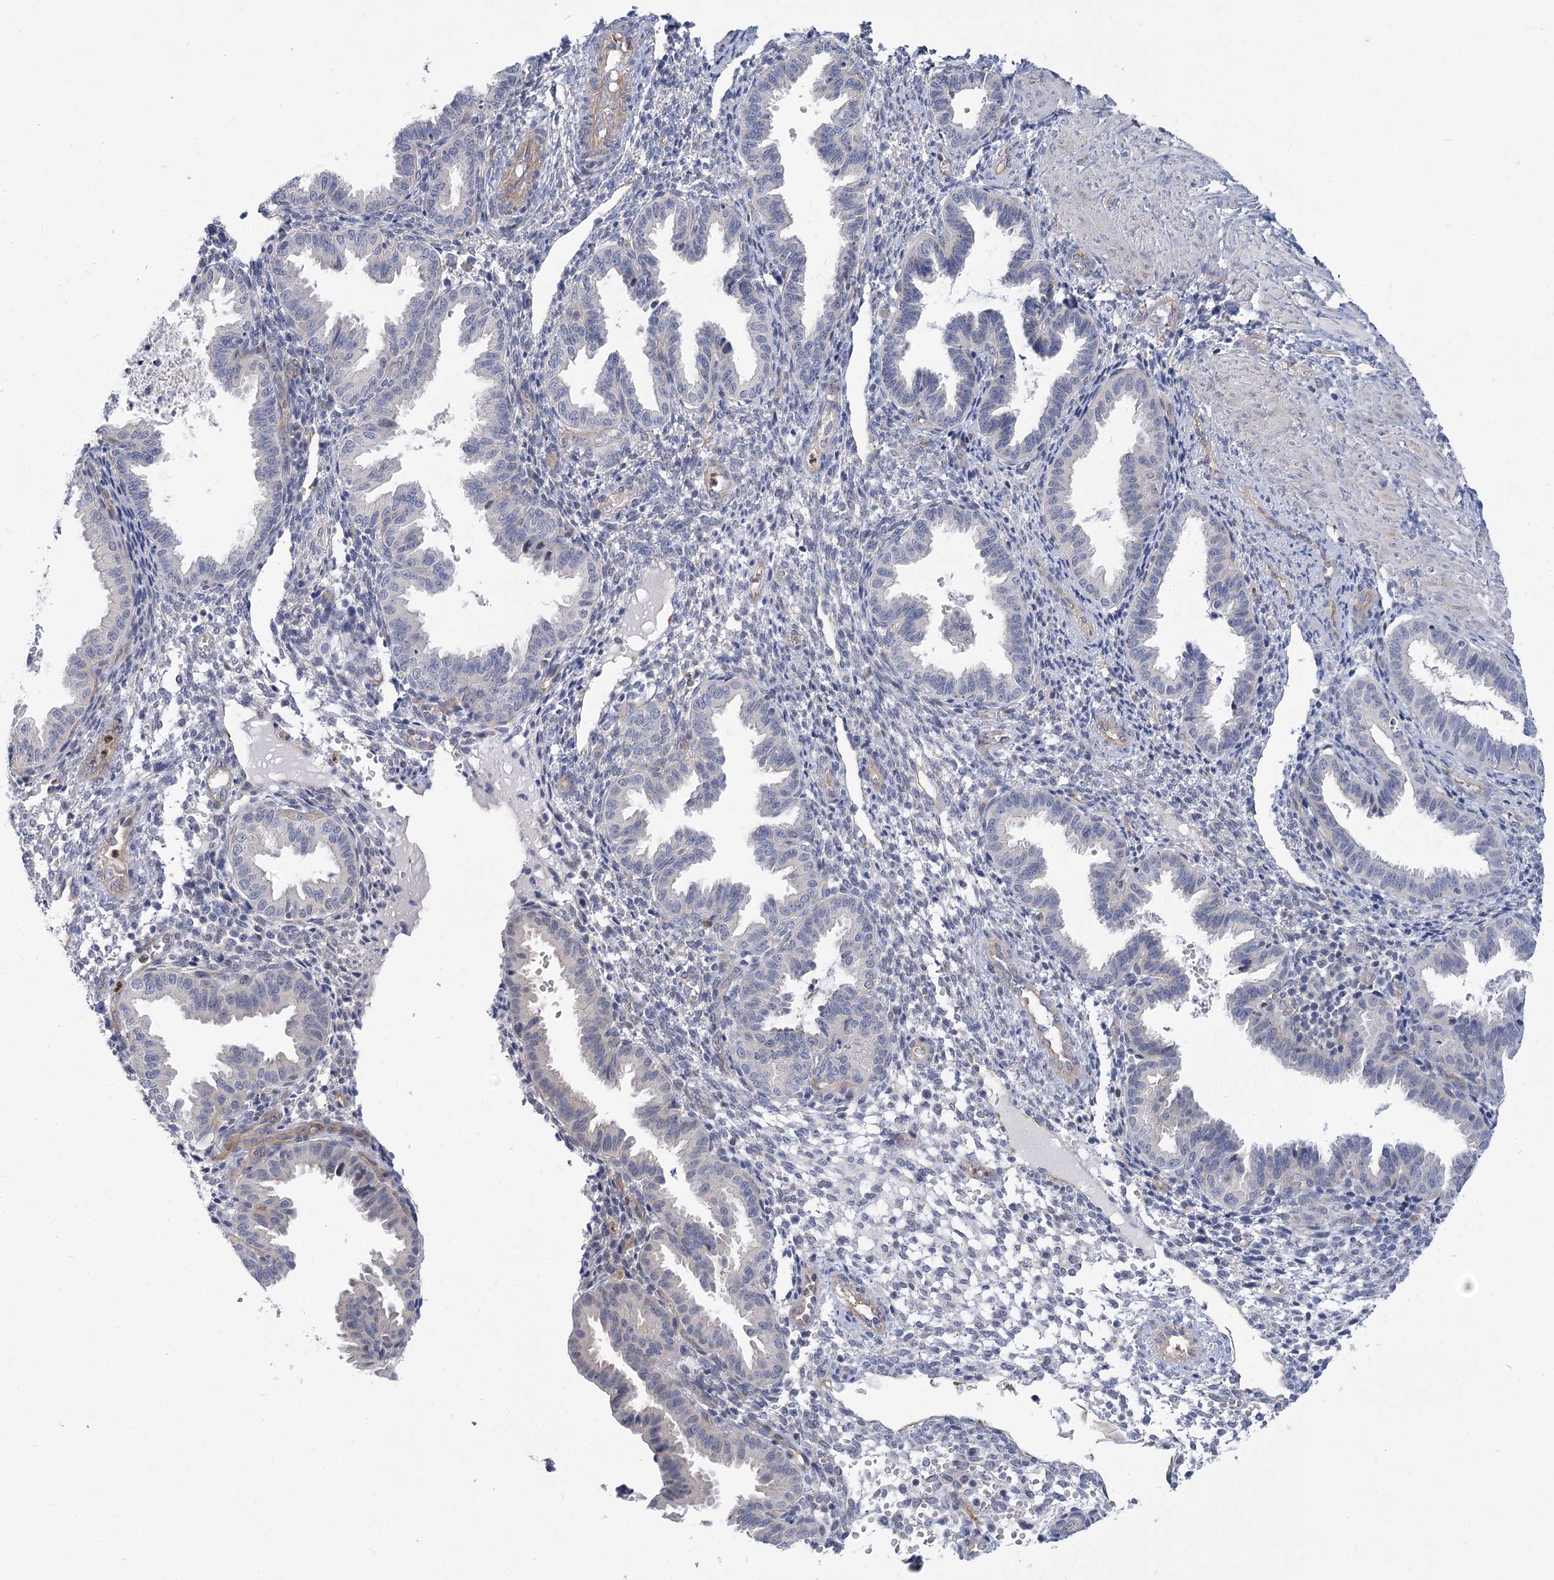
{"staining": {"intensity": "negative", "quantity": "none", "location": "none"}, "tissue": "endometrium", "cell_type": "Cells in endometrial stroma", "image_type": "normal", "snomed": [{"axis": "morphology", "description": "Normal tissue, NOS"}, {"axis": "topography", "description": "Endometrium"}], "caption": "This is an immunohistochemistry photomicrograph of benign human endometrium. There is no expression in cells in endometrial stroma.", "gene": "THAP6", "patient": {"sex": "female", "age": 33}}